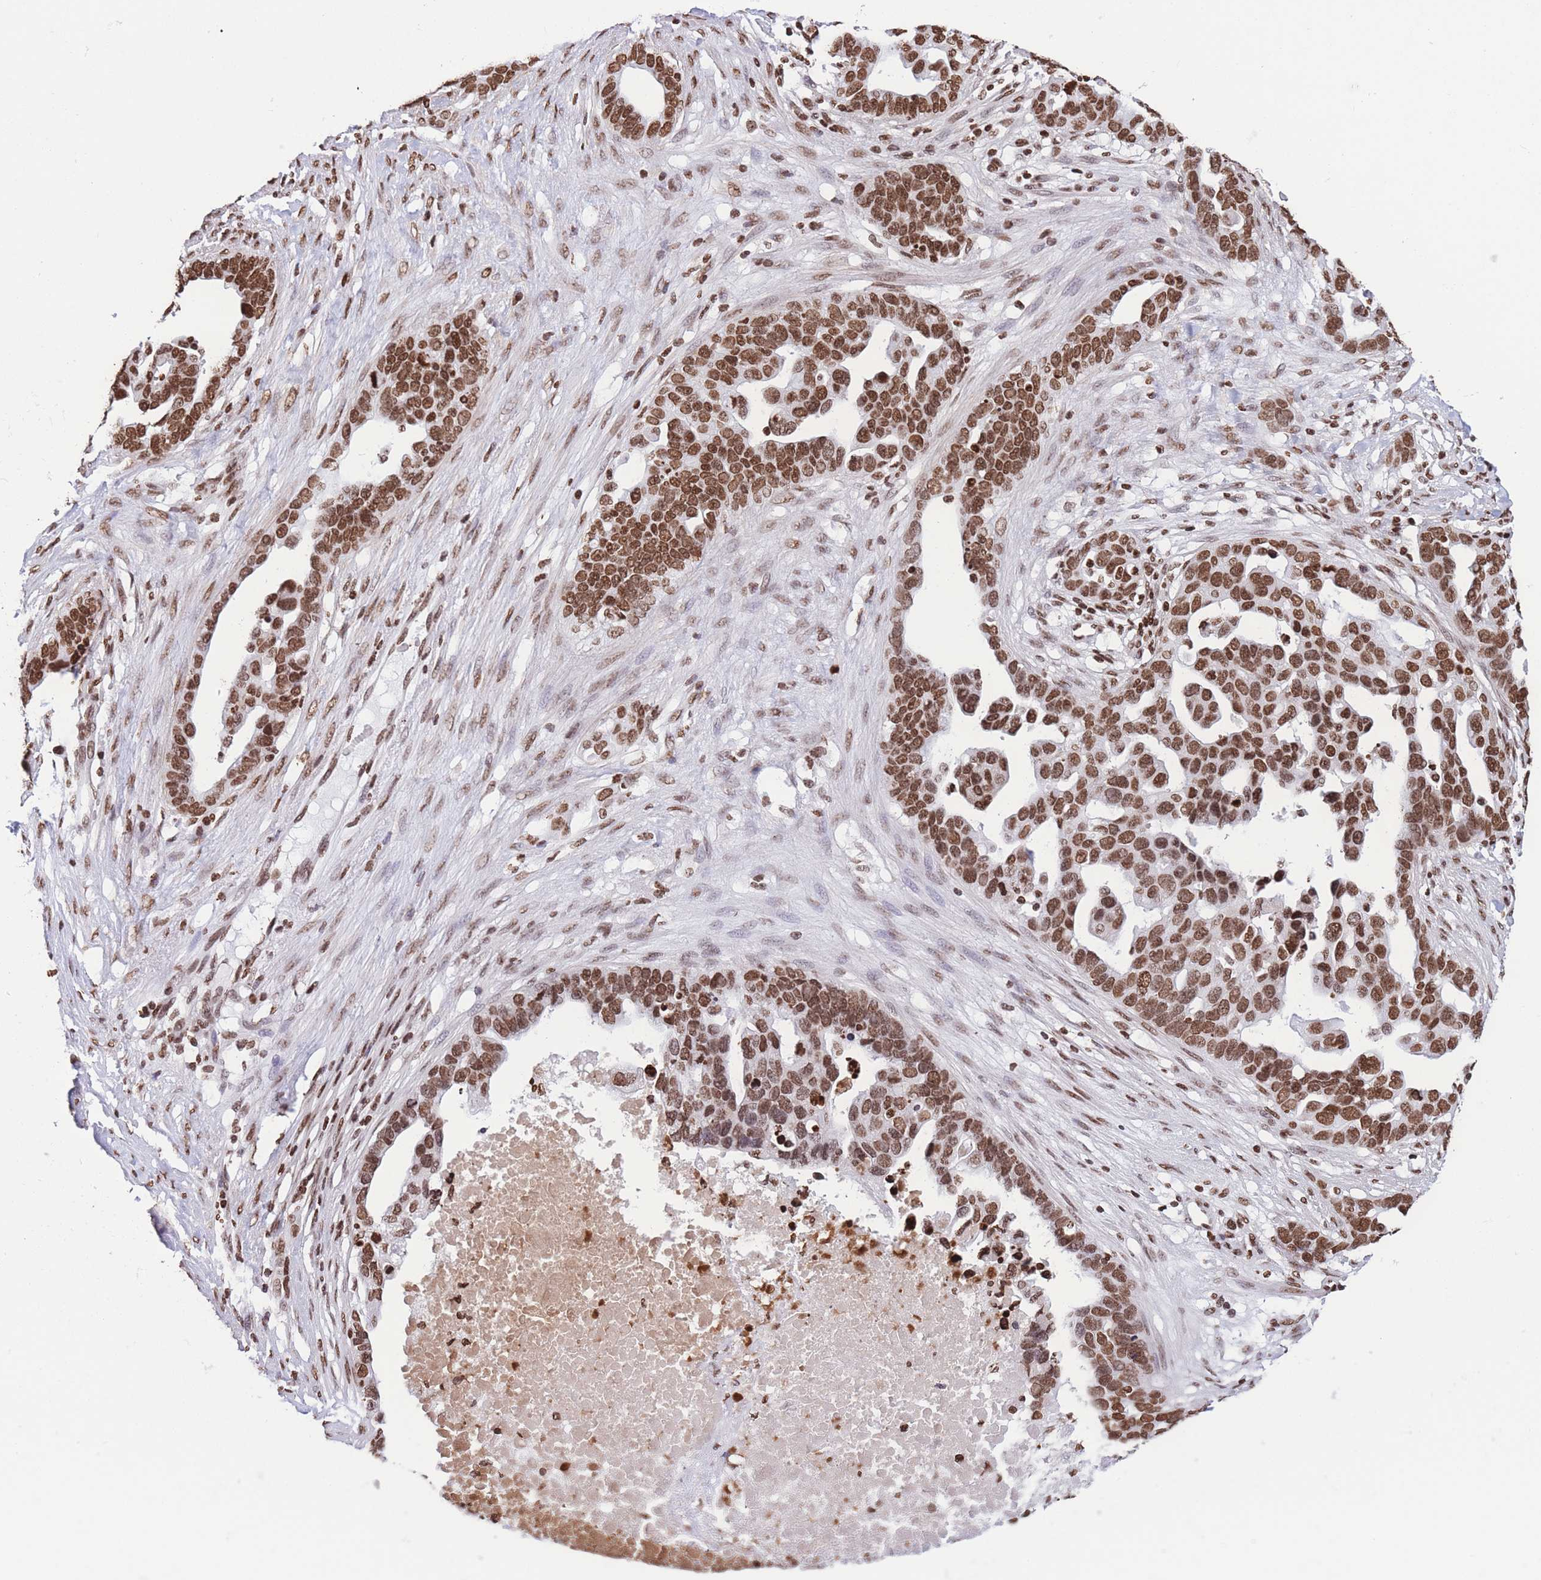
{"staining": {"intensity": "strong", "quantity": ">75%", "location": "nuclear"}, "tissue": "ovarian cancer", "cell_type": "Tumor cells", "image_type": "cancer", "snomed": [{"axis": "morphology", "description": "Cystadenocarcinoma, serous, NOS"}, {"axis": "topography", "description": "Ovary"}], "caption": "Protein analysis of ovarian cancer tissue exhibits strong nuclear positivity in approximately >75% of tumor cells. The staining was performed using DAB, with brown indicating positive protein expression. Nuclei are stained blue with hematoxylin.", "gene": "H2BC11", "patient": {"sex": "female", "age": 54}}